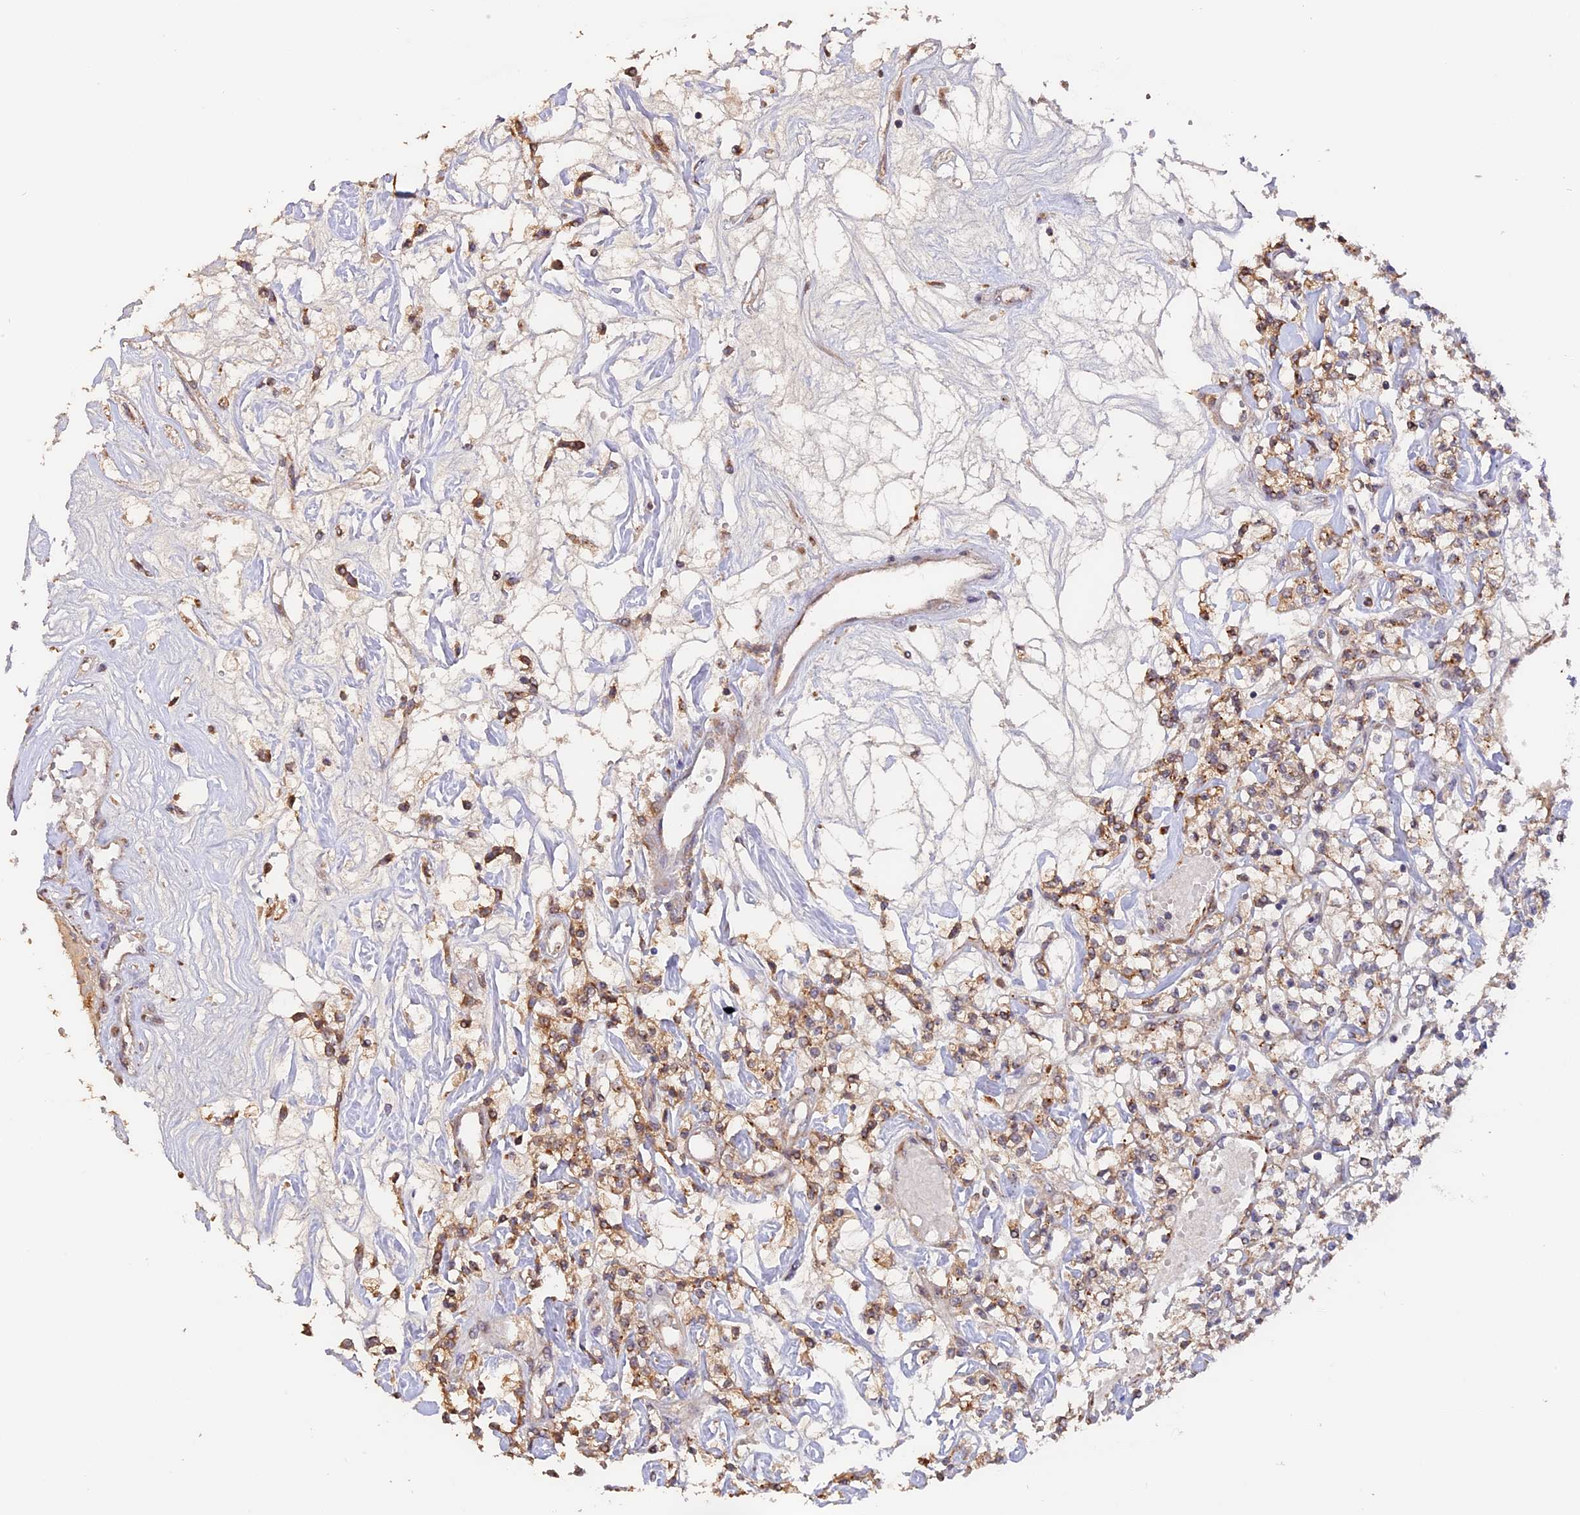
{"staining": {"intensity": "weak", "quantity": "25%-75%", "location": "cytoplasmic/membranous"}, "tissue": "renal cancer", "cell_type": "Tumor cells", "image_type": "cancer", "snomed": [{"axis": "morphology", "description": "Adenocarcinoma, NOS"}, {"axis": "topography", "description": "Kidney"}], "caption": "Weak cytoplasmic/membranous protein positivity is seen in approximately 25%-75% of tumor cells in adenocarcinoma (renal).", "gene": "TANGO6", "patient": {"sex": "female", "age": 59}}